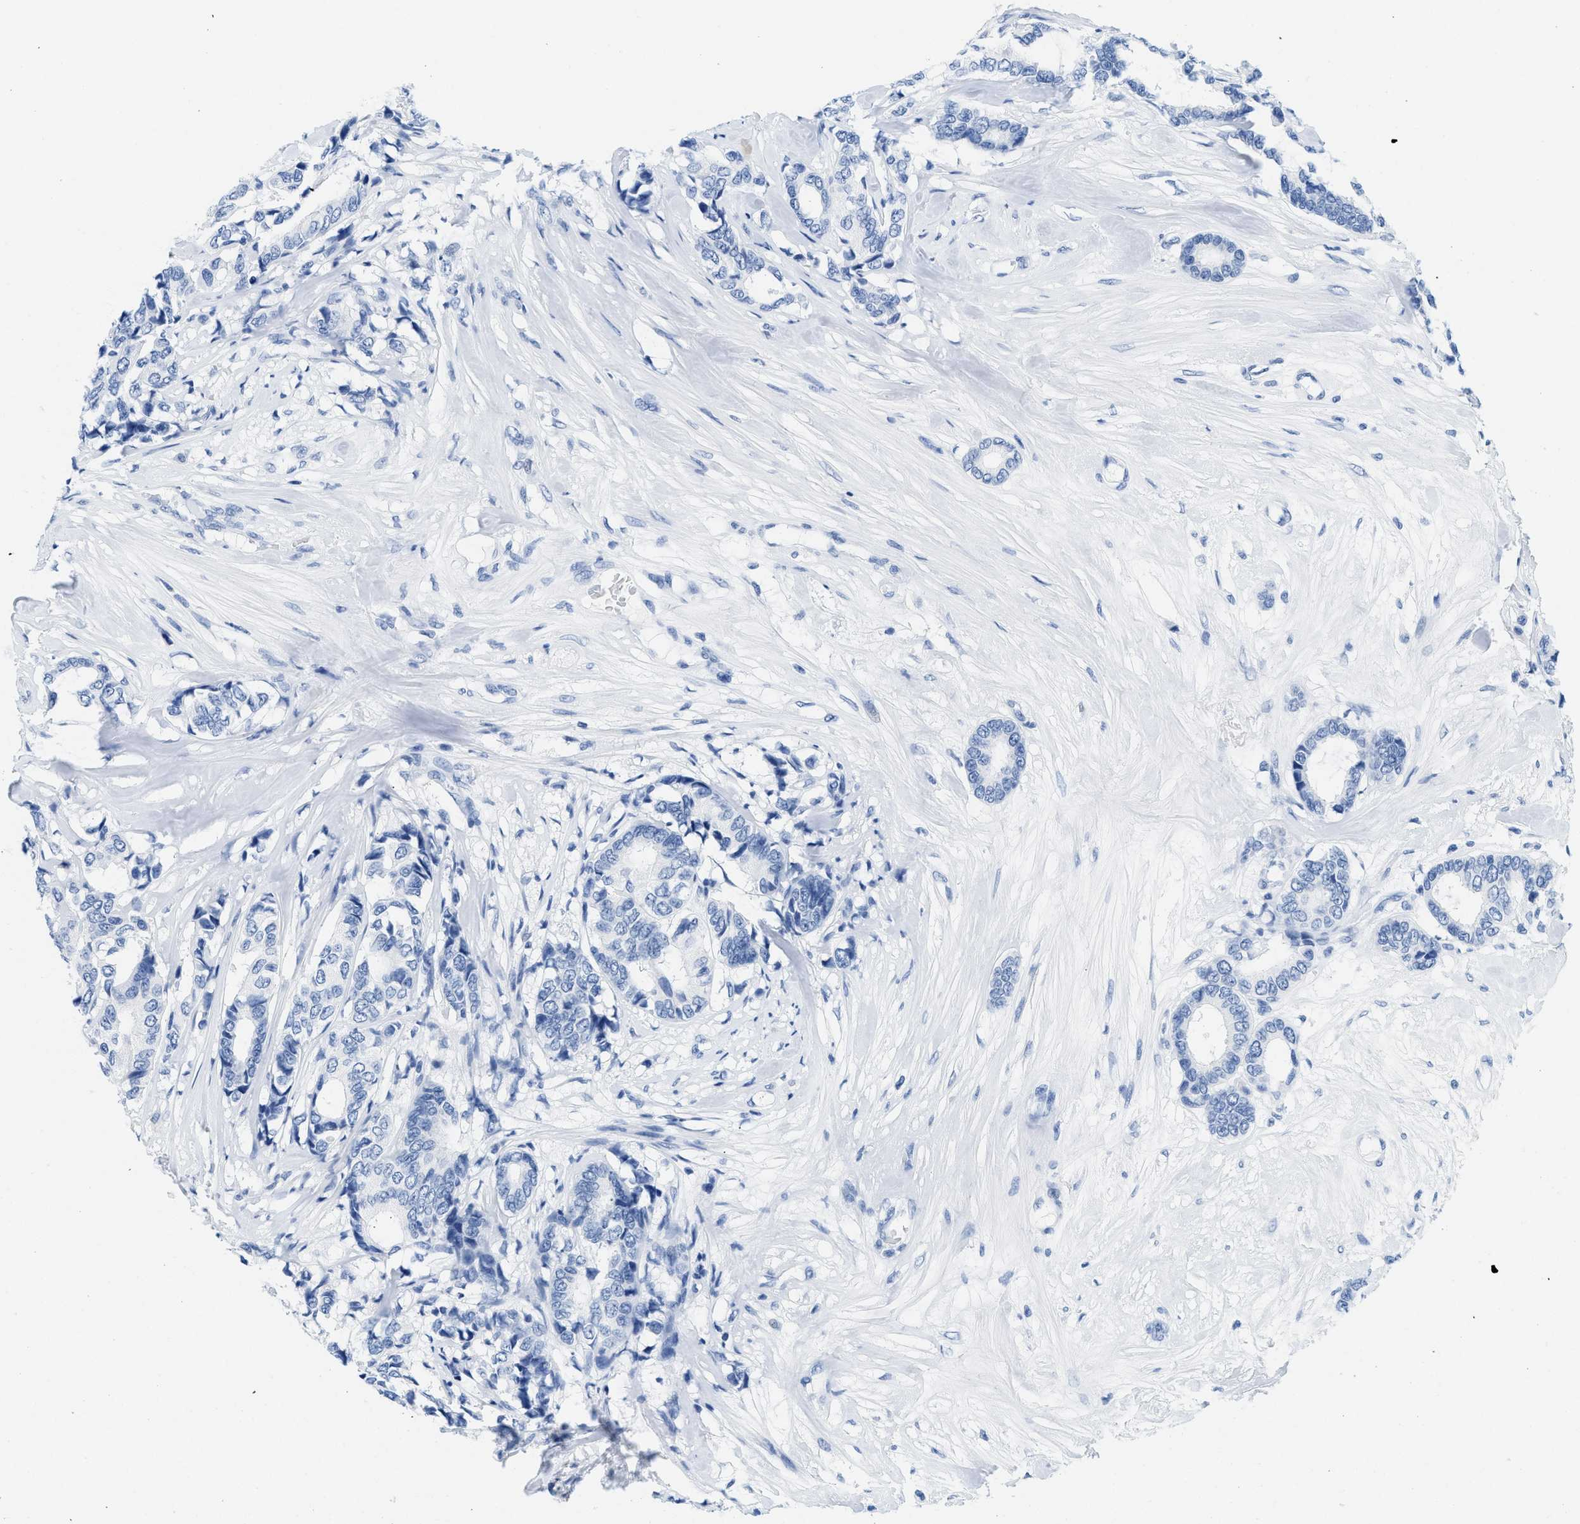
{"staining": {"intensity": "negative", "quantity": "none", "location": "none"}, "tissue": "breast cancer", "cell_type": "Tumor cells", "image_type": "cancer", "snomed": [{"axis": "morphology", "description": "Duct carcinoma"}, {"axis": "topography", "description": "Breast"}], "caption": "IHC image of human infiltrating ductal carcinoma (breast) stained for a protein (brown), which demonstrates no expression in tumor cells.", "gene": "GSN", "patient": {"sex": "female", "age": 87}}